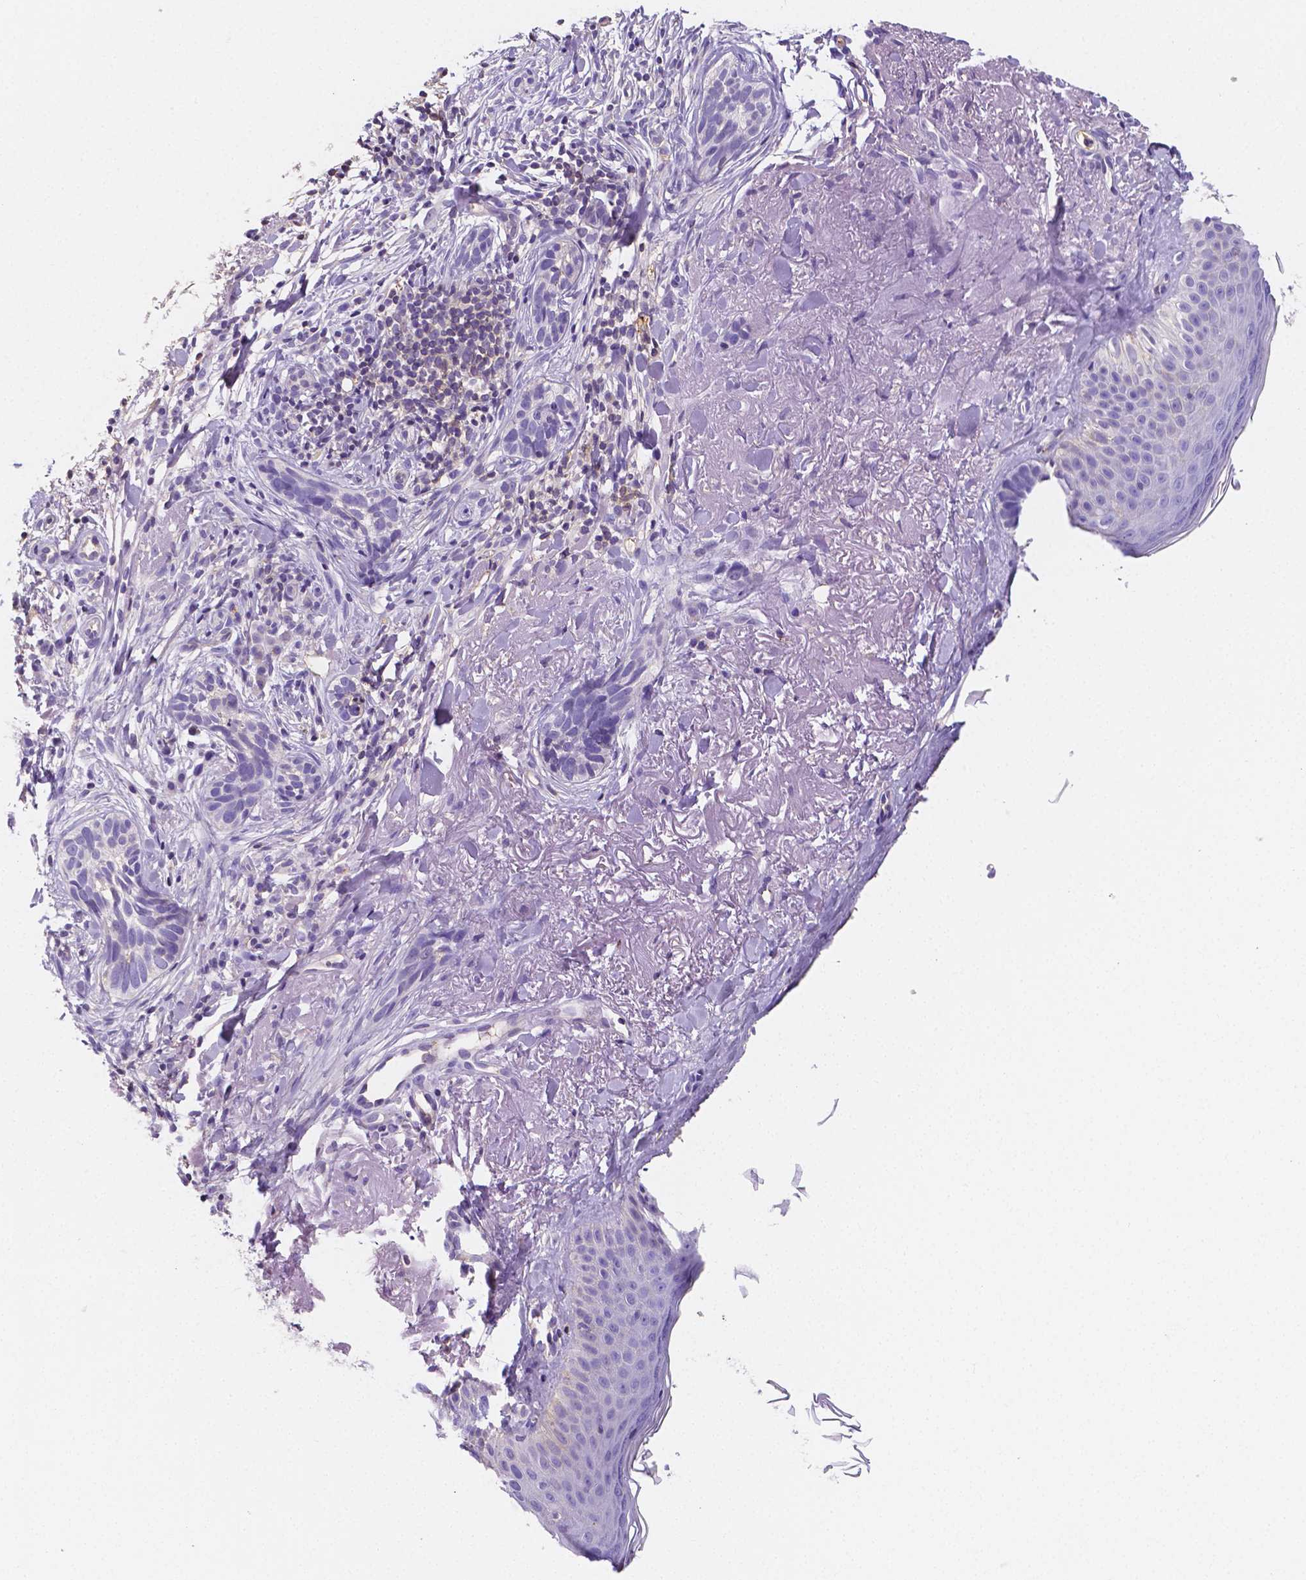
{"staining": {"intensity": "negative", "quantity": "none", "location": "none"}, "tissue": "skin cancer", "cell_type": "Tumor cells", "image_type": "cancer", "snomed": [{"axis": "morphology", "description": "Basal cell carcinoma"}, {"axis": "morphology", "description": "BCC, high aggressive"}, {"axis": "topography", "description": "Skin"}], "caption": "This micrograph is of bcc,  high aggressive (skin) stained with immunohistochemistry (IHC) to label a protein in brown with the nuclei are counter-stained blue. There is no positivity in tumor cells. Brightfield microscopy of immunohistochemistry (IHC) stained with DAB (brown) and hematoxylin (blue), captured at high magnification.", "gene": "GABRD", "patient": {"sex": "female", "age": 86}}